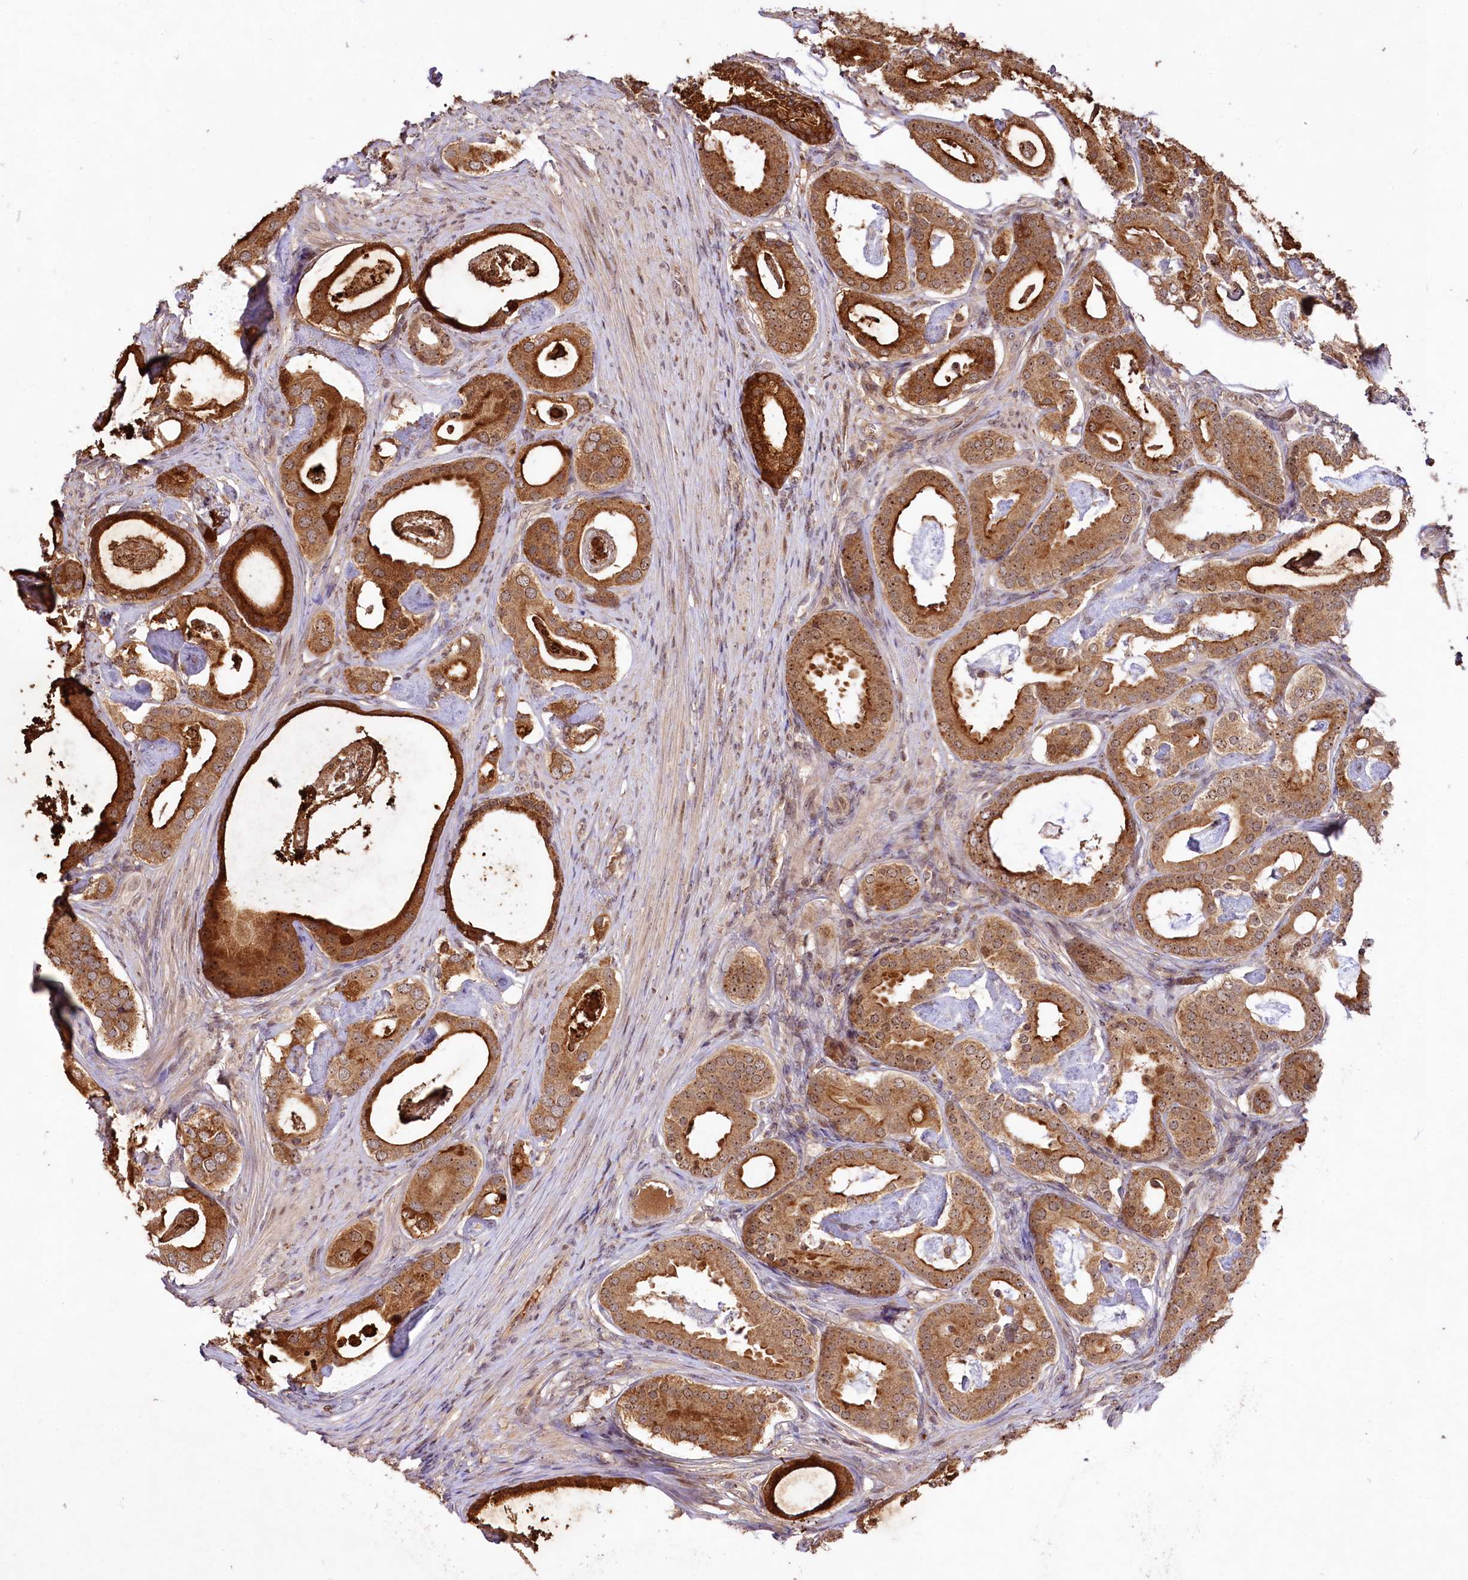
{"staining": {"intensity": "moderate", "quantity": ">75%", "location": "cytoplasmic/membranous,nuclear"}, "tissue": "prostate cancer", "cell_type": "Tumor cells", "image_type": "cancer", "snomed": [{"axis": "morphology", "description": "Adenocarcinoma, Low grade"}, {"axis": "topography", "description": "Prostate"}], "caption": "The micrograph exhibits a brown stain indicating the presence of a protein in the cytoplasmic/membranous and nuclear of tumor cells in prostate cancer (low-grade adenocarcinoma).", "gene": "RRP8", "patient": {"sex": "male", "age": 71}}